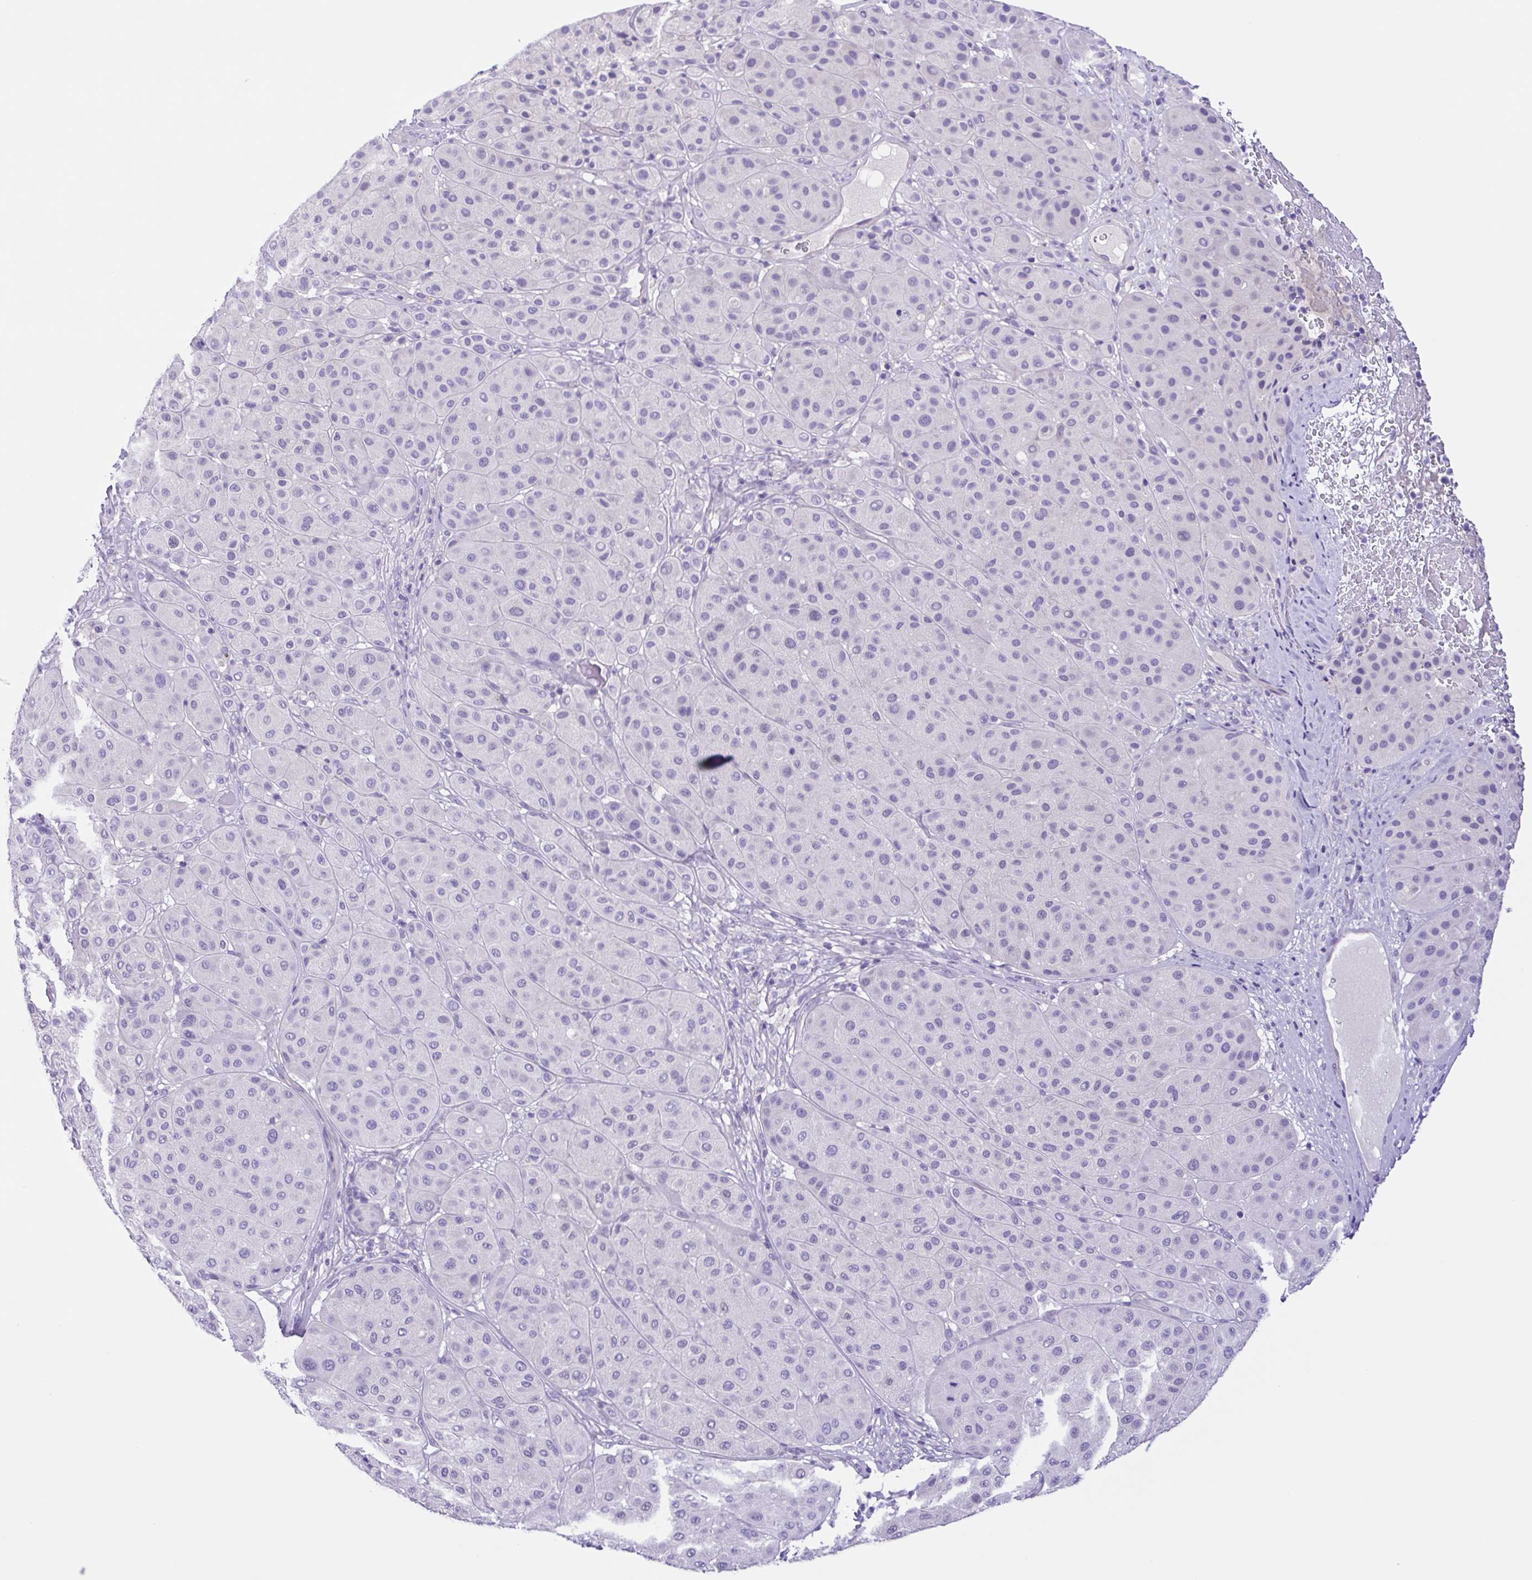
{"staining": {"intensity": "negative", "quantity": "none", "location": "none"}, "tissue": "melanoma", "cell_type": "Tumor cells", "image_type": "cancer", "snomed": [{"axis": "morphology", "description": "Malignant melanoma, Metastatic site"}, {"axis": "topography", "description": "Smooth muscle"}], "caption": "Protein analysis of melanoma demonstrates no significant expression in tumor cells. The staining is performed using DAB (3,3'-diaminobenzidine) brown chromogen with nuclei counter-stained in using hematoxylin.", "gene": "ISM2", "patient": {"sex": "male", "age": 41}}